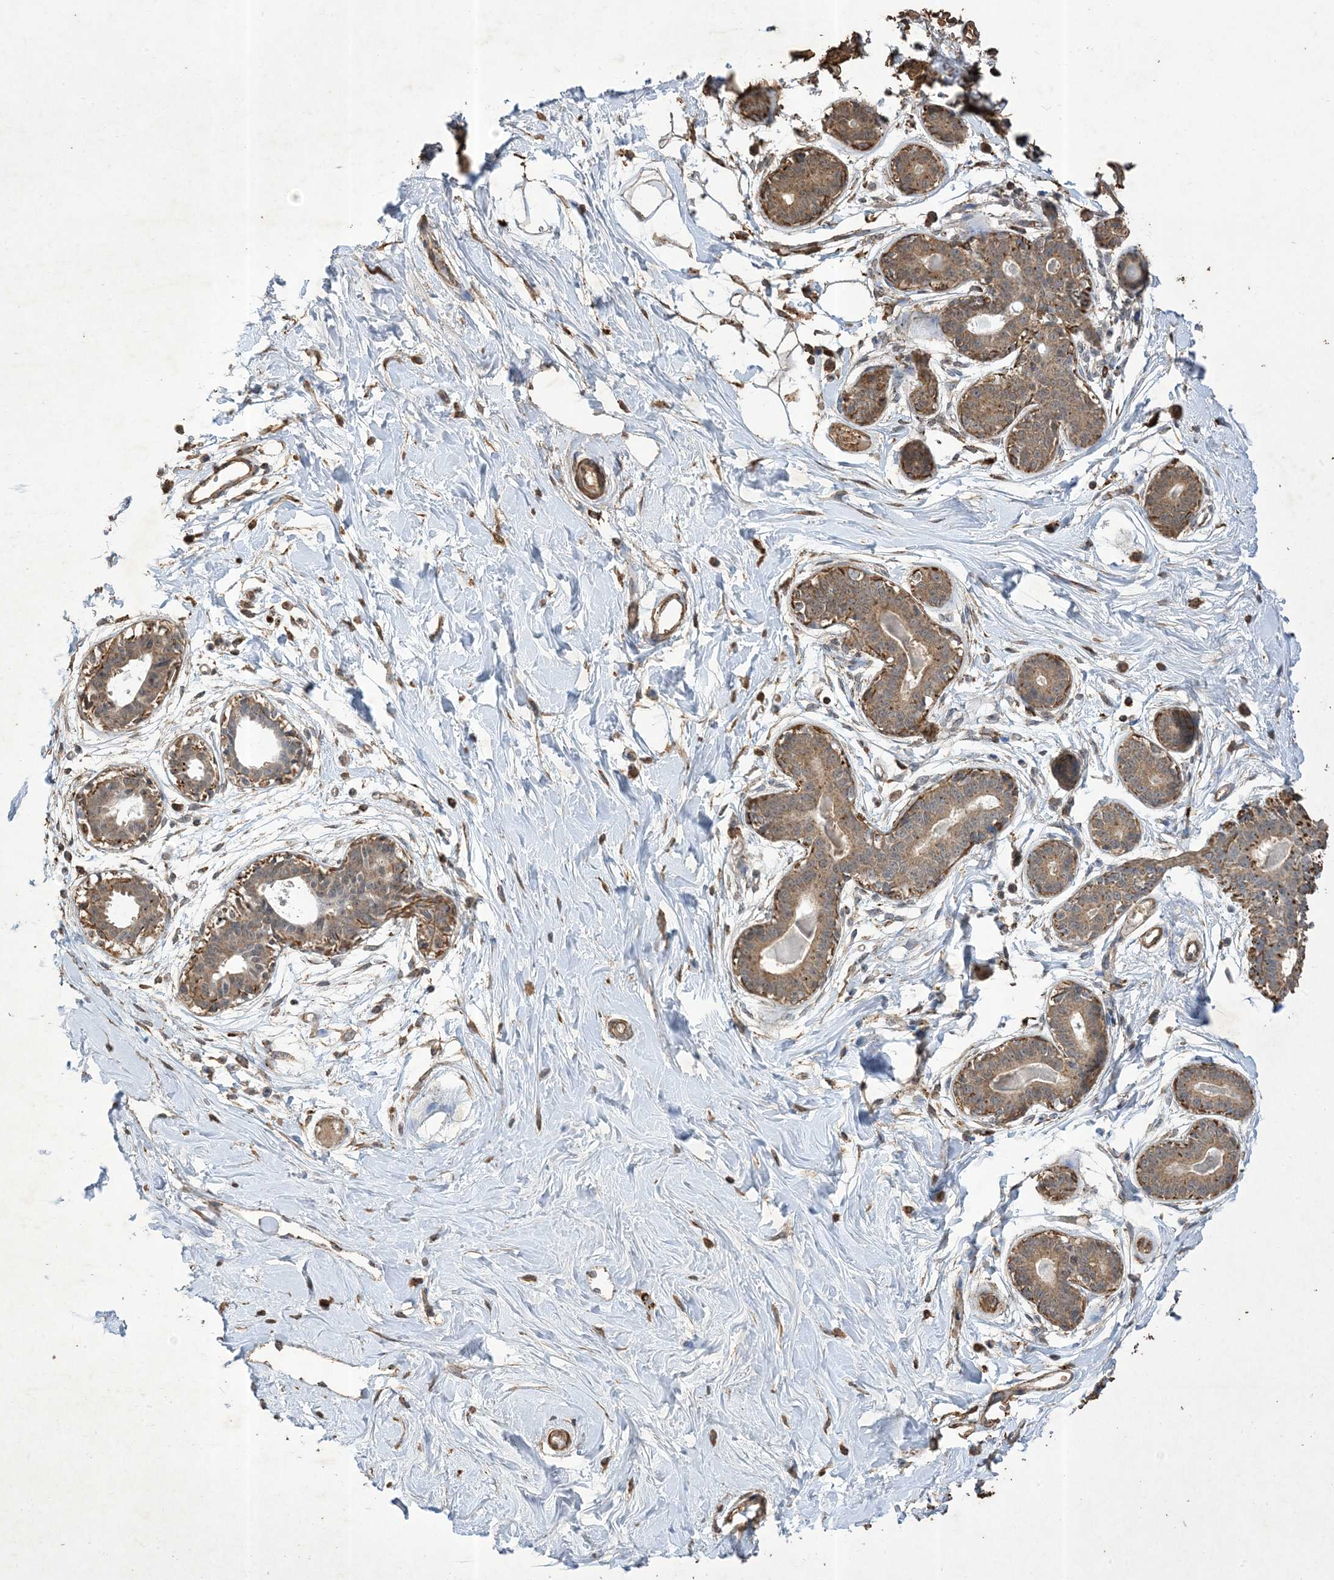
{"staining": {"intensity": "moderate", "quantity": "25%-75%", "location": "cytoplasmic/membranous"}, "tissue": "breast", "cell_type": "Adipocytes", "image_type": "normal", "snomed": [{"axis": "morphology", "description": "Normal tissue, NOS"}, {"axis": "topography", "description": "Breast"}], "caption": "Breast was stained to show a protein in brown. There is medium levels of moderate cytoplasmic/membranous positivity in about 25%-75% of adipocytes.", "gene": "HPS4", "patient": {"sex": "female", "age": 45}}